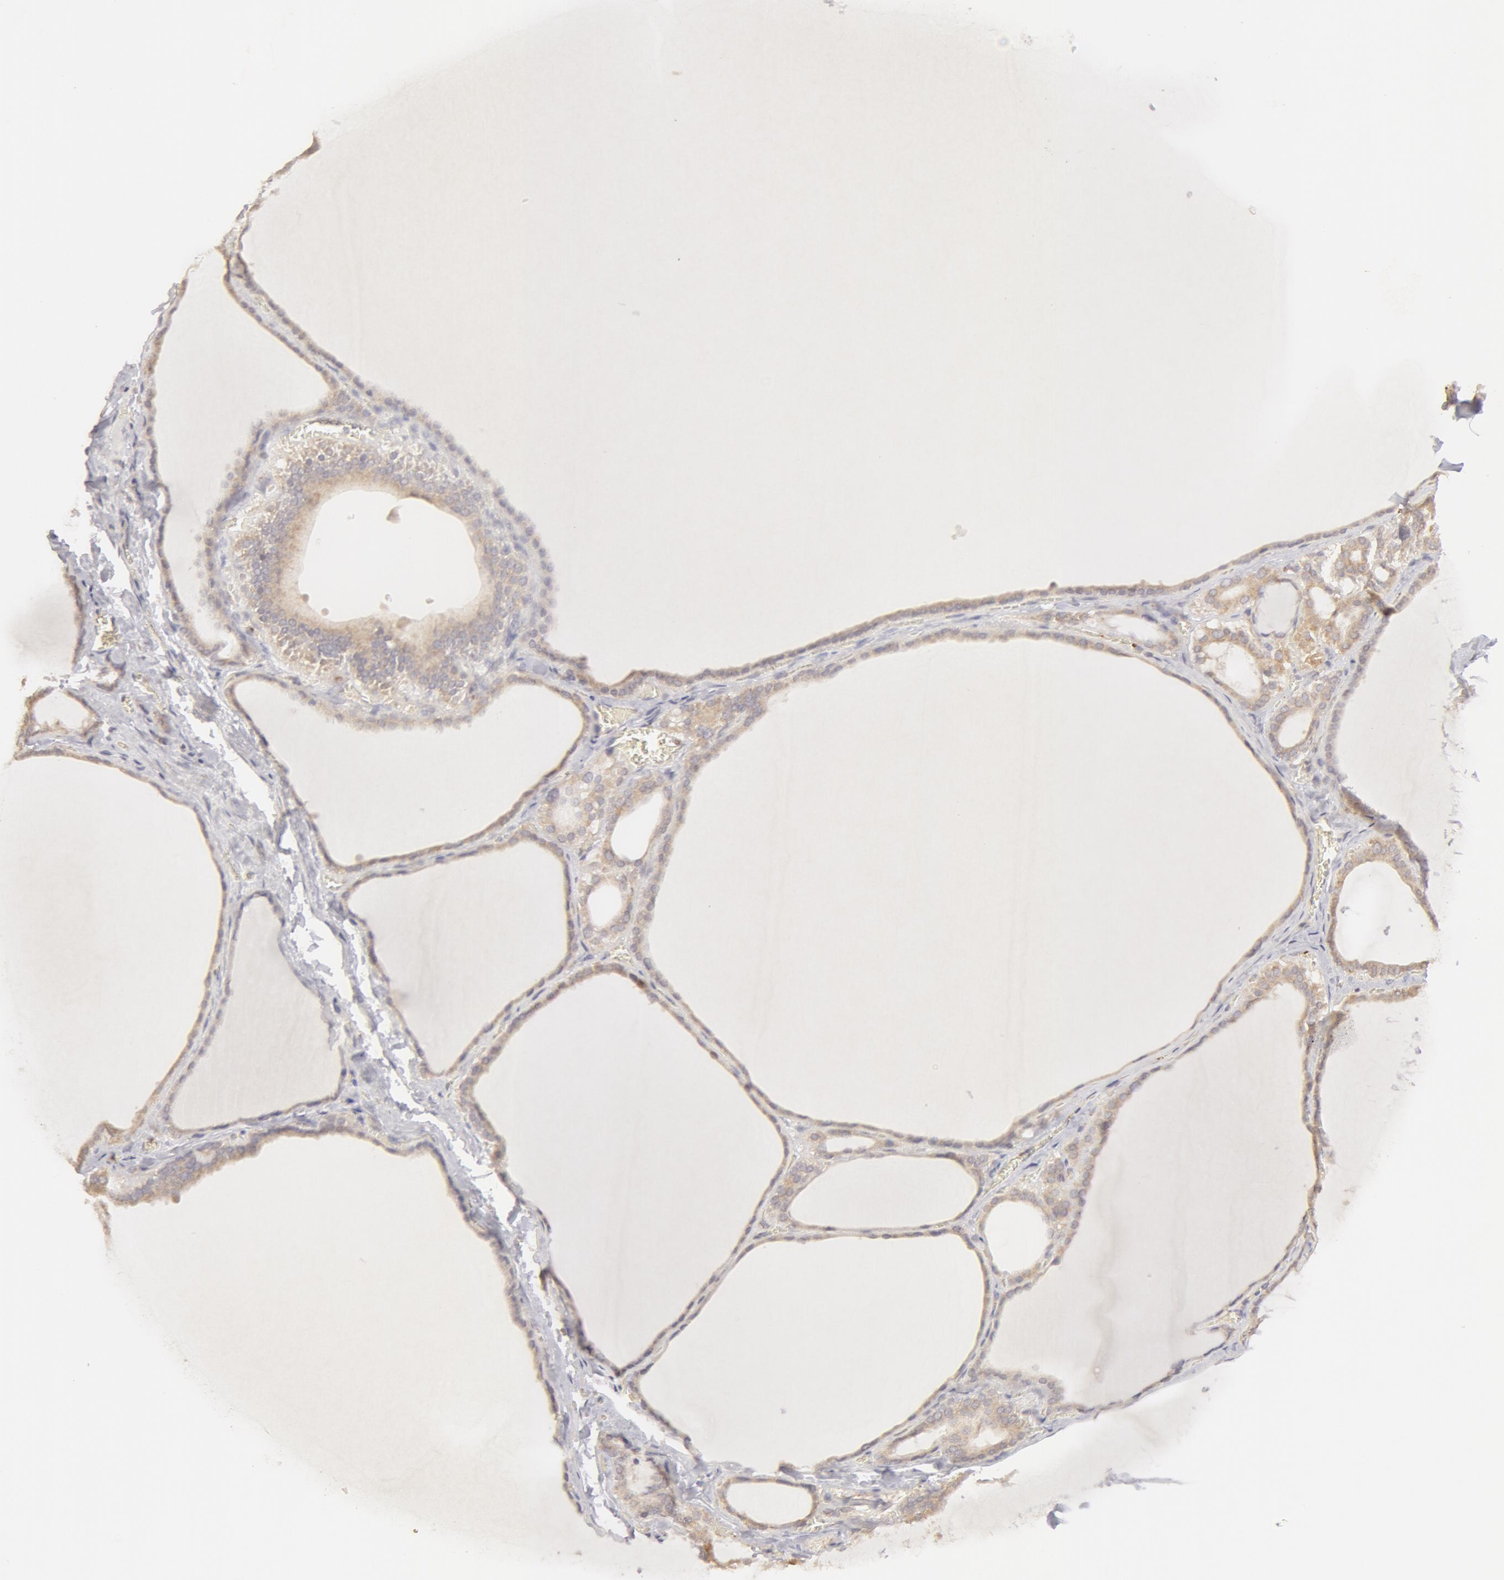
{"staining": {"intensity": "negative", "quantity": "none", "location": "none"}, "tissue": "thyroid gland", "cell_type": "Glandular cells", "image_type": "normal", "snomed": [{"axis": "morphology", "description": "Normal tissue, NOS"}, {"axis": "topography", "description": "Thyroid gland"}], "caption": "The IHC photomicrograph has no significant positivity in glandular cells of thyroid gland. Nuclei are stained in blue.", "gene": "ADPRH", "patient": {"sex": "female", "age": 55}}